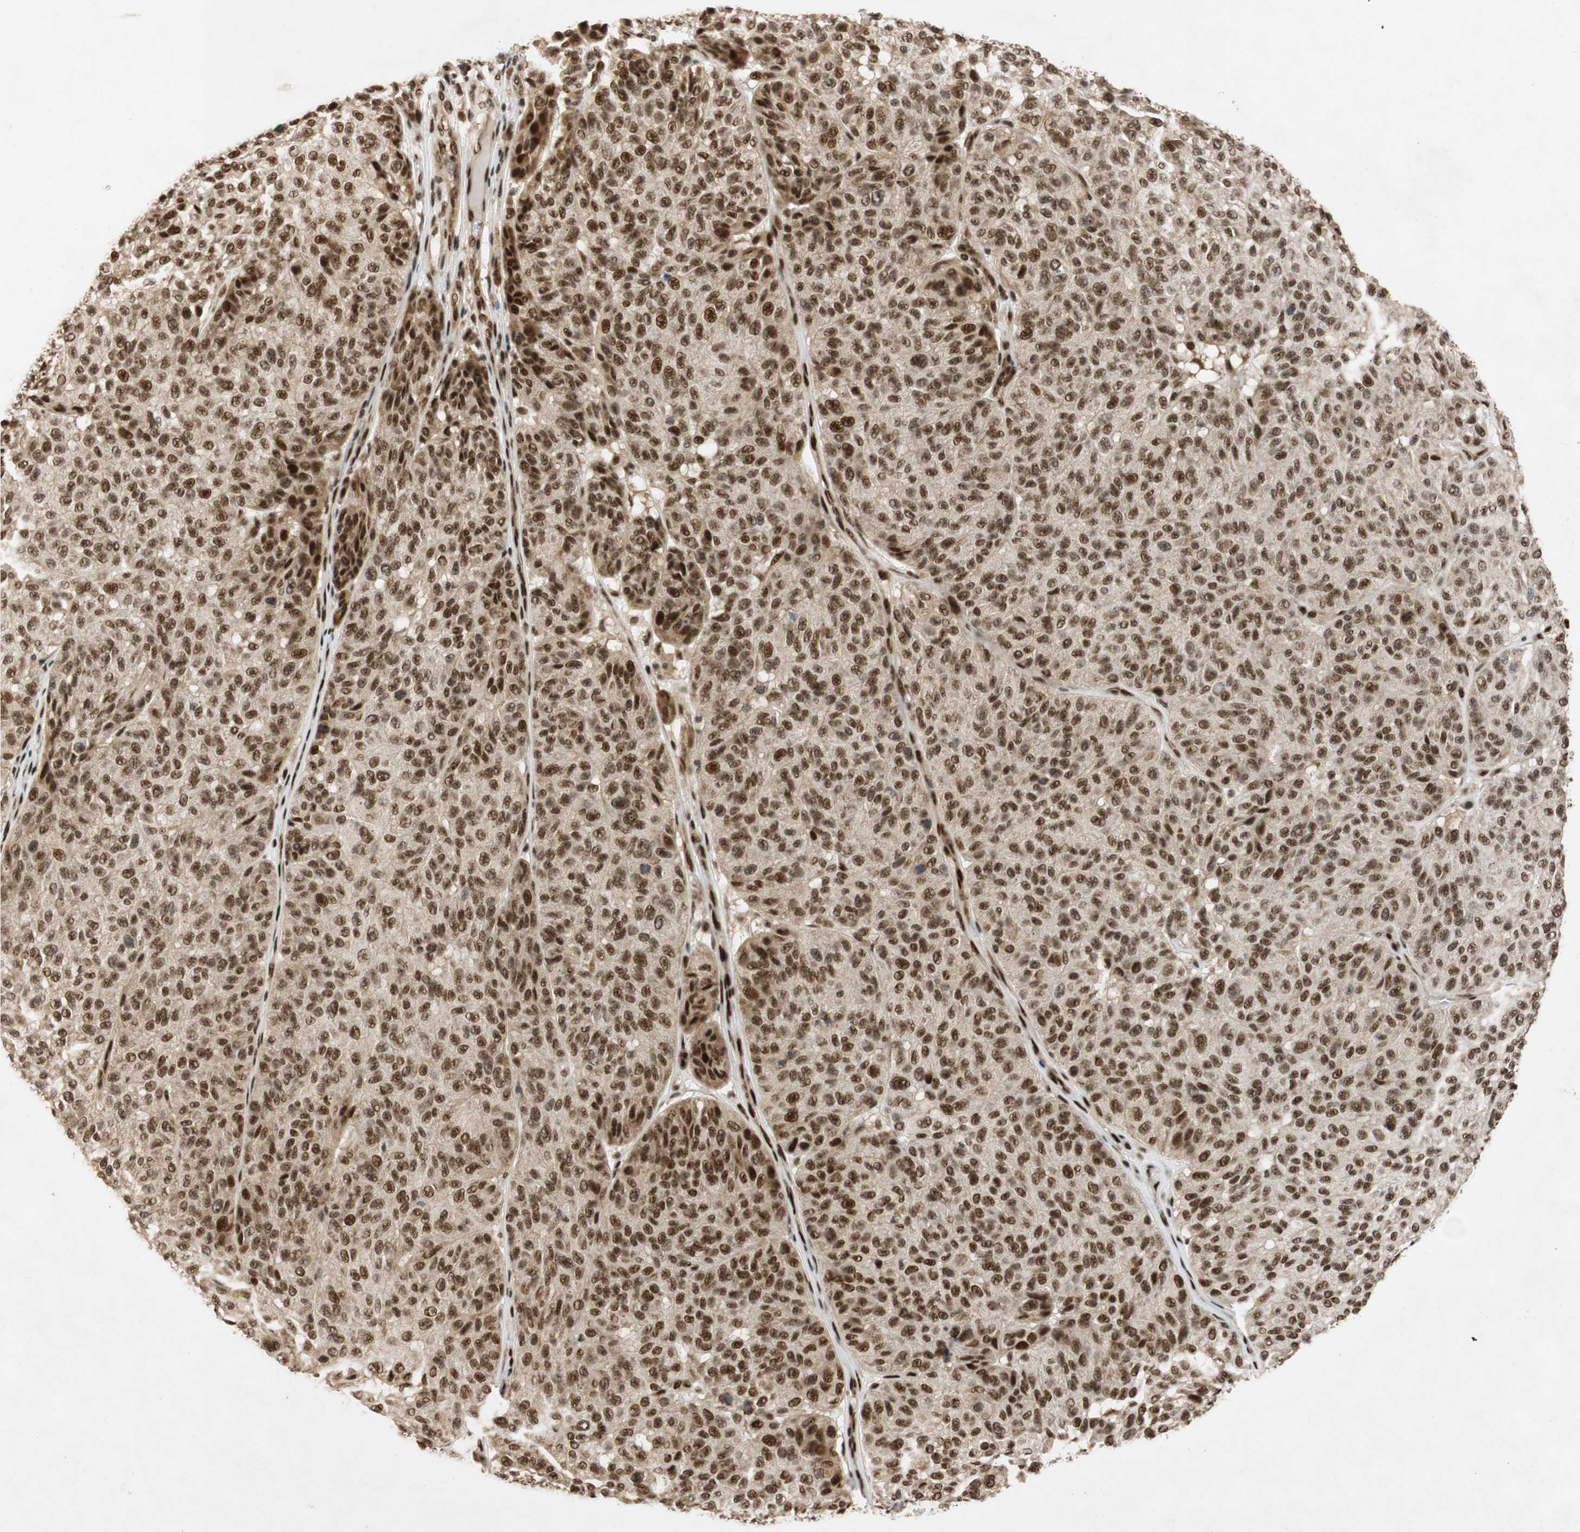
{"staining": {"intensity": "strong", "quantity": ">75%", "location": "nuclear"}, "tissue": "melanoma", "cell_type": "Tumor cells", "image_type": "cancer", "snomed": [{"axis": "morphology", "description": "Malignant melanoma, NOS"}, {"axis": "topography", "description": "Skin"}], "caption": "Immunohistochemistry (IHC) photomicrograph of malignant melanoma stained for a protein (brown), which exhibits high levels of strong nuclear positivity in approximately >75% of tumor cells.", "gene": "NCBP3", "patient": {"sex": "female", "age": 46}}